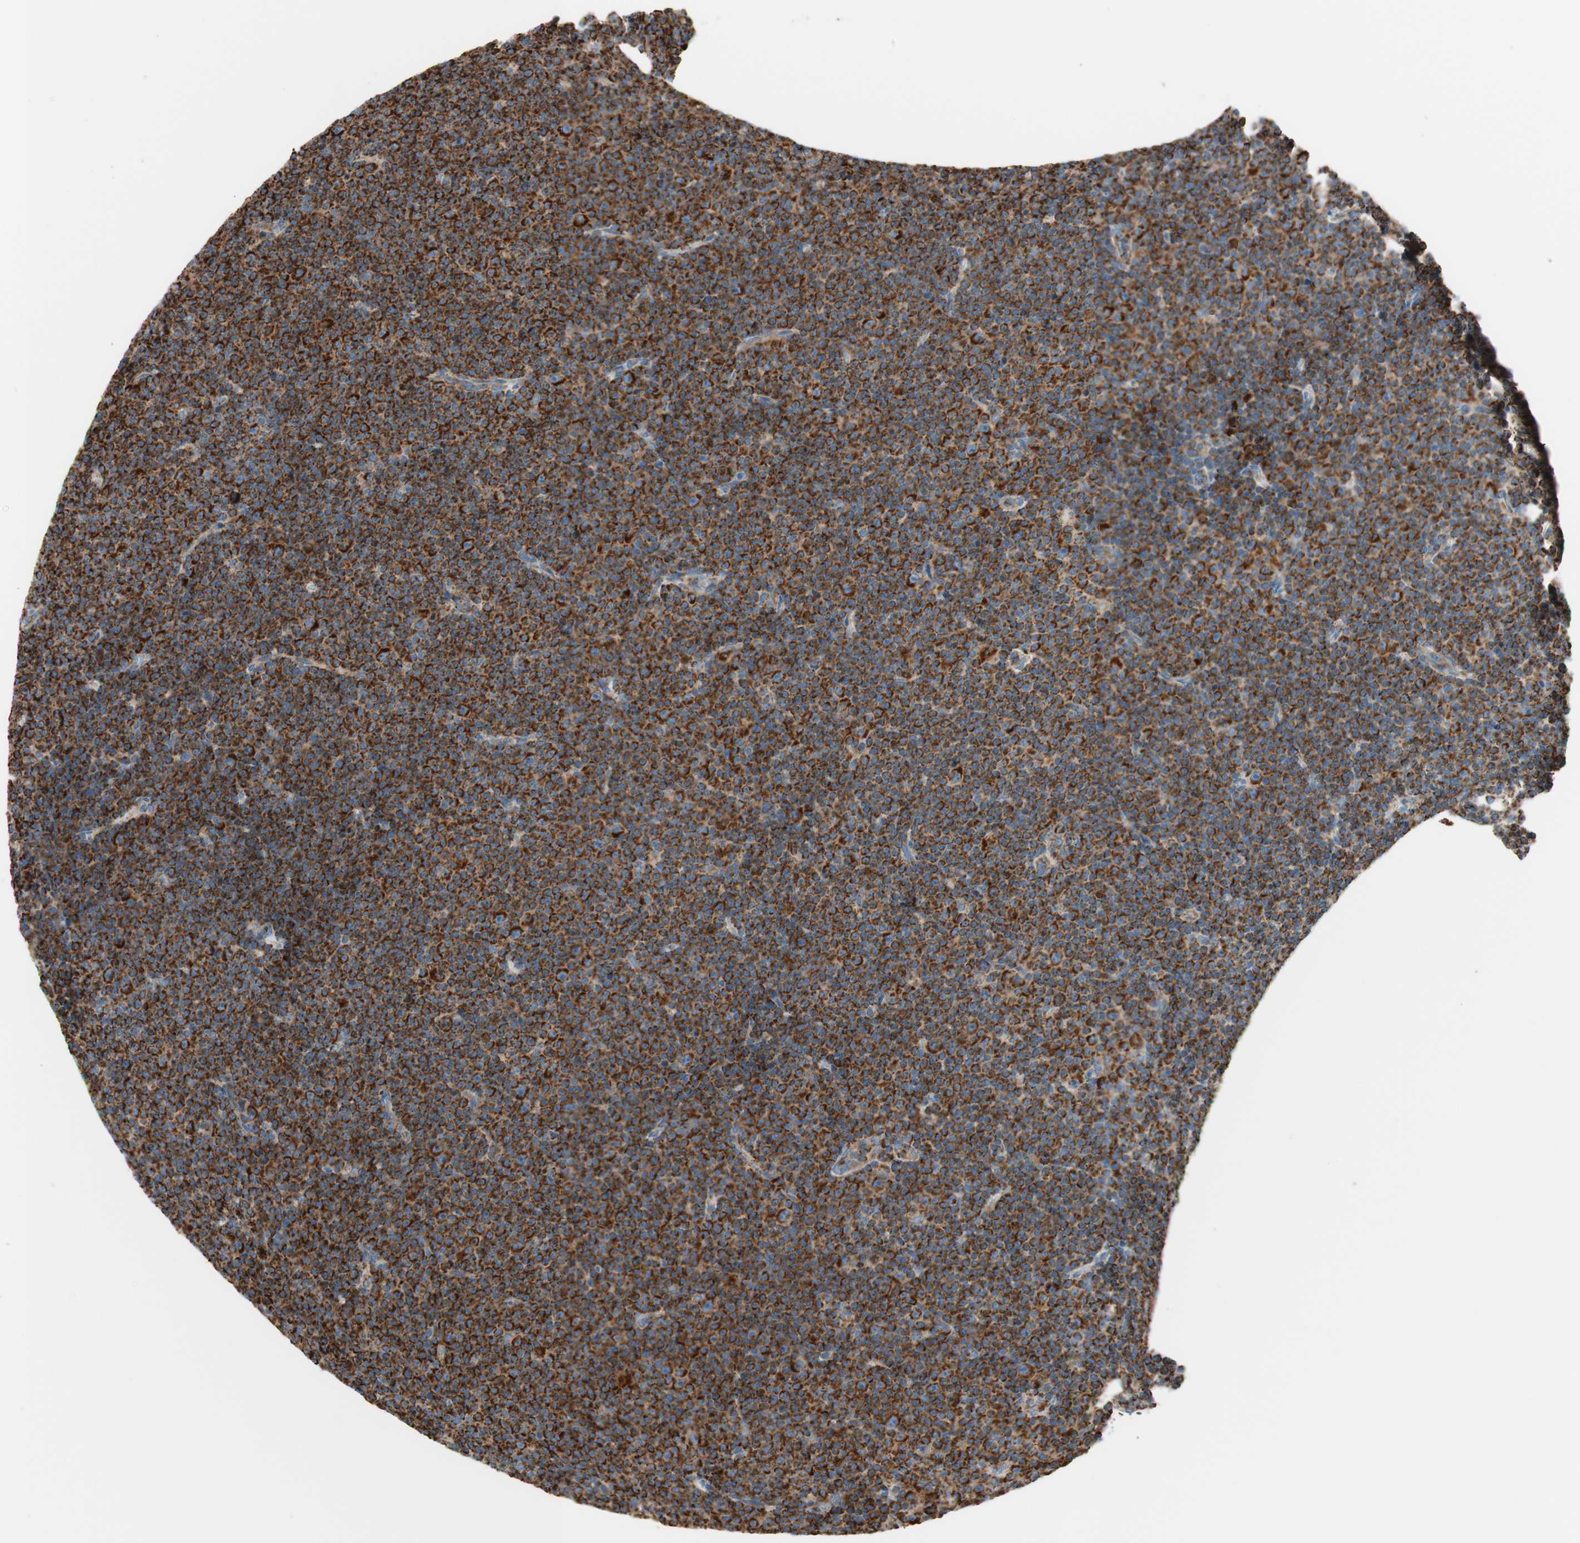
{"staining": {"intensity": "strong", "quantity": ">75%", "location": "cytoplasmic/membranous"}, "tissue": "lymphoma", "cell_type": "Tumor cells", "image_type": "cancer", "snomed": [{"axis": "morphology", "description": "Malignant lymphoma, non-Hodgkin's type, Low grade"}, {"axis": "topography", "description": "Lymph node"}], "caption": "Malignant lymphoma, non-Hodgkin's type (low-grade) tissue reveals strong cytoplasmic/membranous positivity in approximately >75% of tumor cells, visualized by immunohistochemistry.", "gene": "TOMM20", "patient": {"sex": "female", "age": 67}}